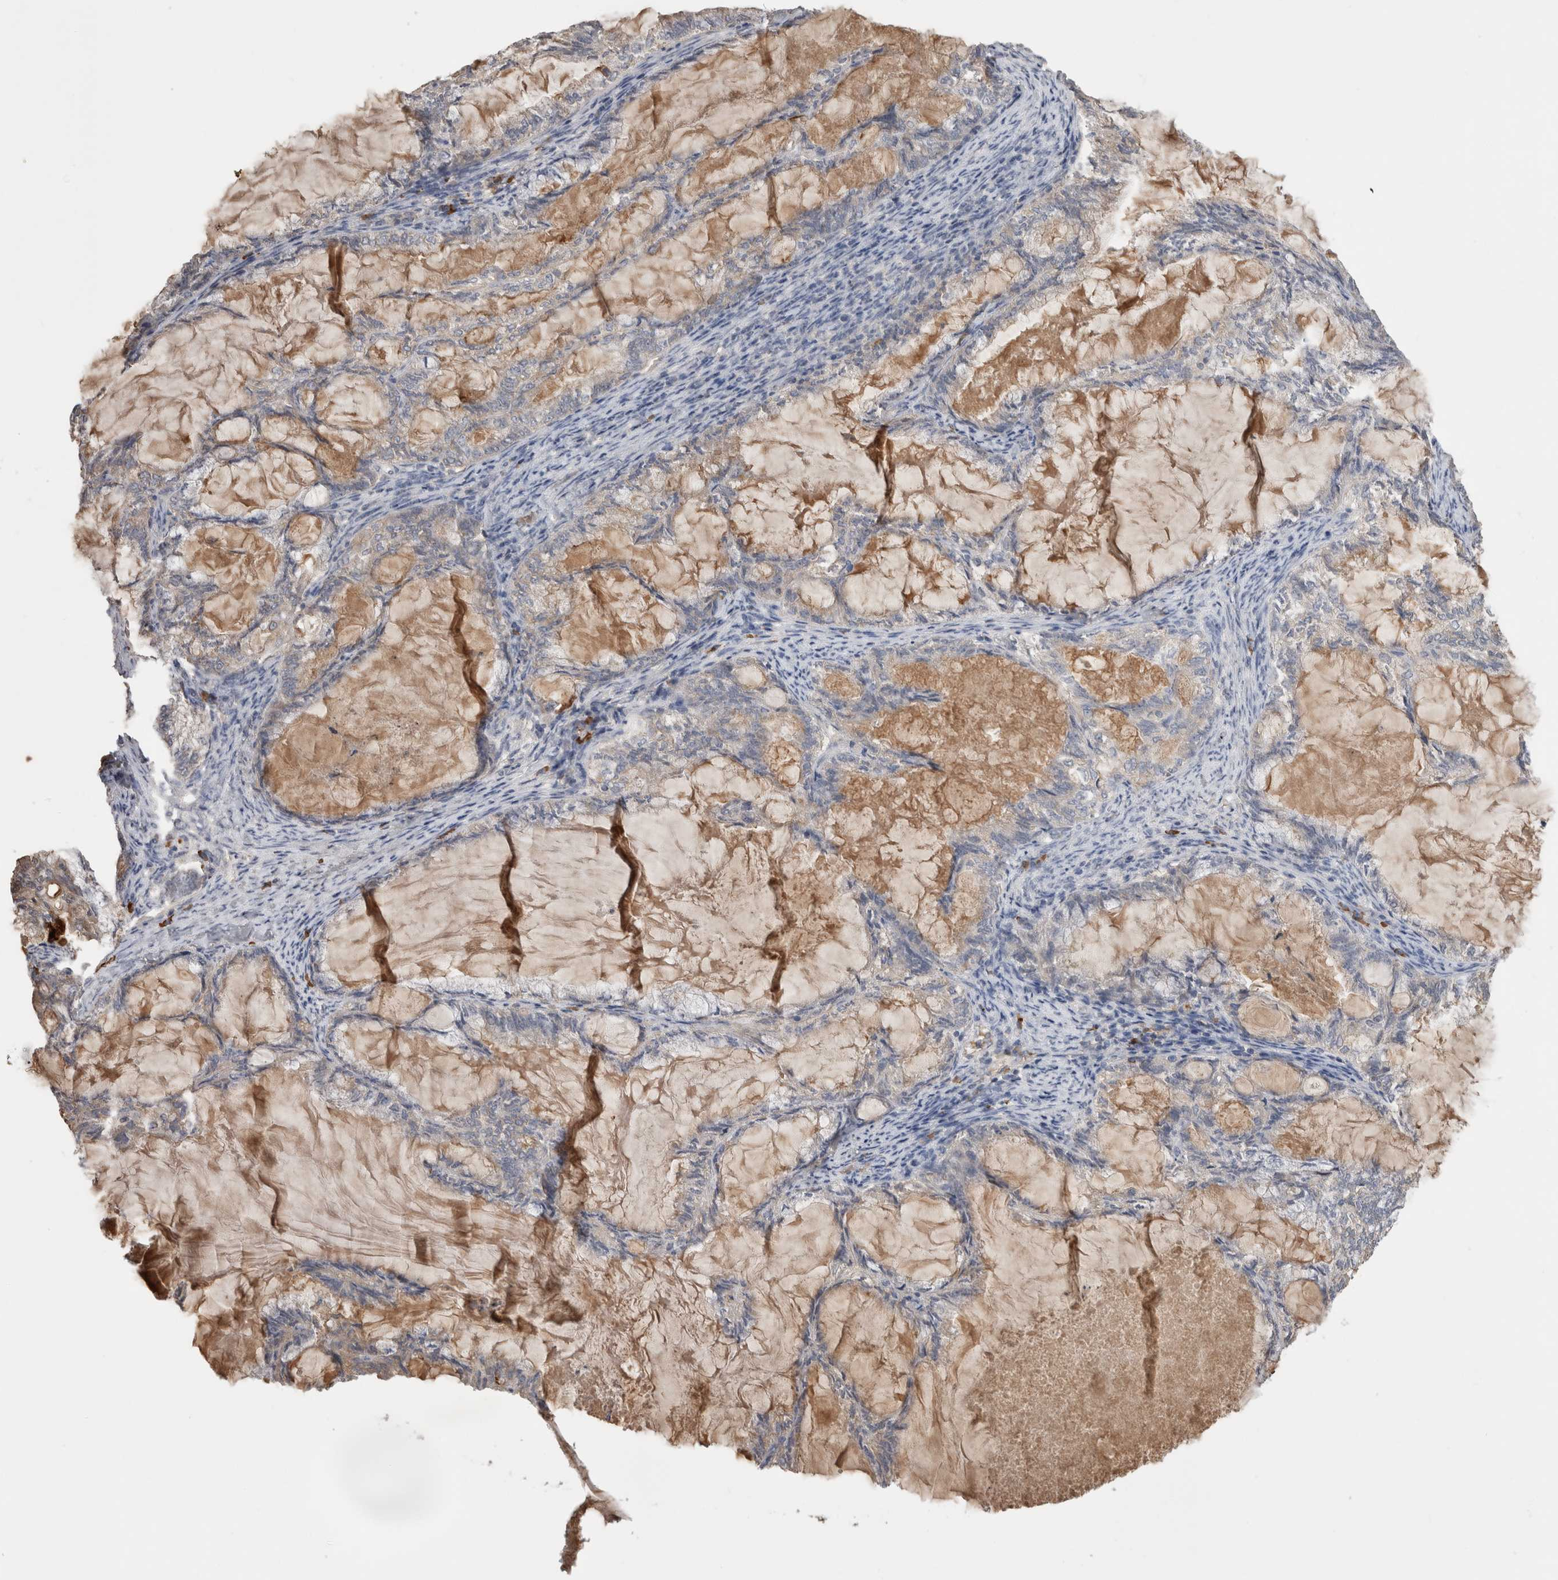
{"staining": {"intensity": "negative", "quantity": "none", "location": "none"}, "tissue": "endometrial cancer", "cell_type": "Tumor cells", "image_type": "cancer", "snomed": [{"axis": "morphology", "description": "Adenocarcinoma, NOS"}, {"axis": "topography", "description": "Endometrium"}], "caption": "Immunohistochemistry (IHC) micrograph of human endometrial cancer stained for a protein (brown), which exhibits no expression in tumor cells. The staining is performed using DAB brown chromogen with nuclei counter-stained in using hematoxylin.", "gene": "PPP3CC", "patient": {"sex": "female", "age": 86}}